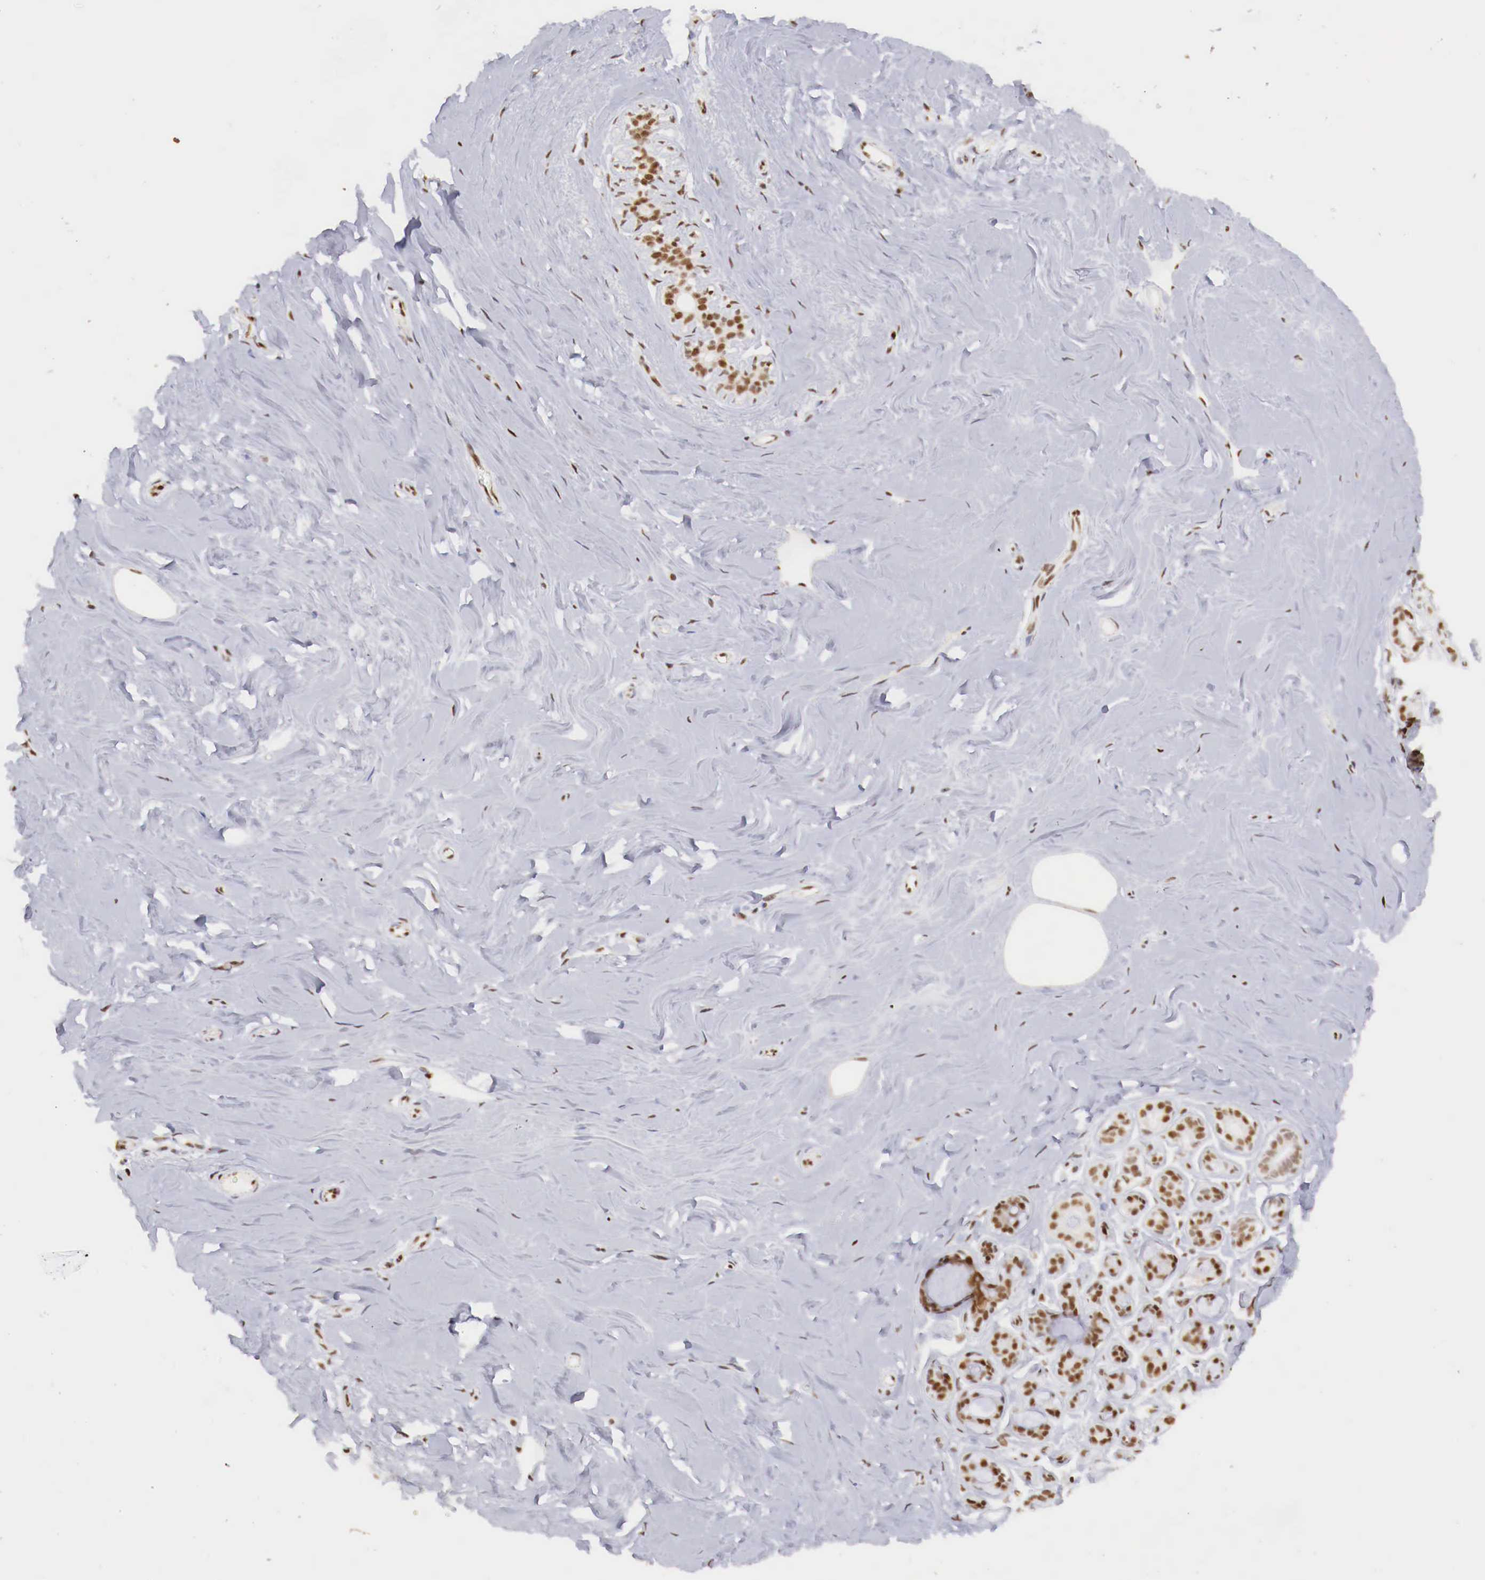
{"staining": {"intensity": "moderate", "quantity": ">75%", "location": "nuclear"}, "tissue": "breast", "cell_type": "Adipocytes", "image_type": "normal", "snomed": [{"axis": "morphology", "description": "Normal tissue, NOS"}, {"axis": "topography", "description": "Breast"}], "caption": "Benign breast demonstrates moderate nuclear expression in about >75% of adipocytes, visualized by immunohistochemistry.", "gene": "MAX", "patient": {"sex": "female", "age": 45}}